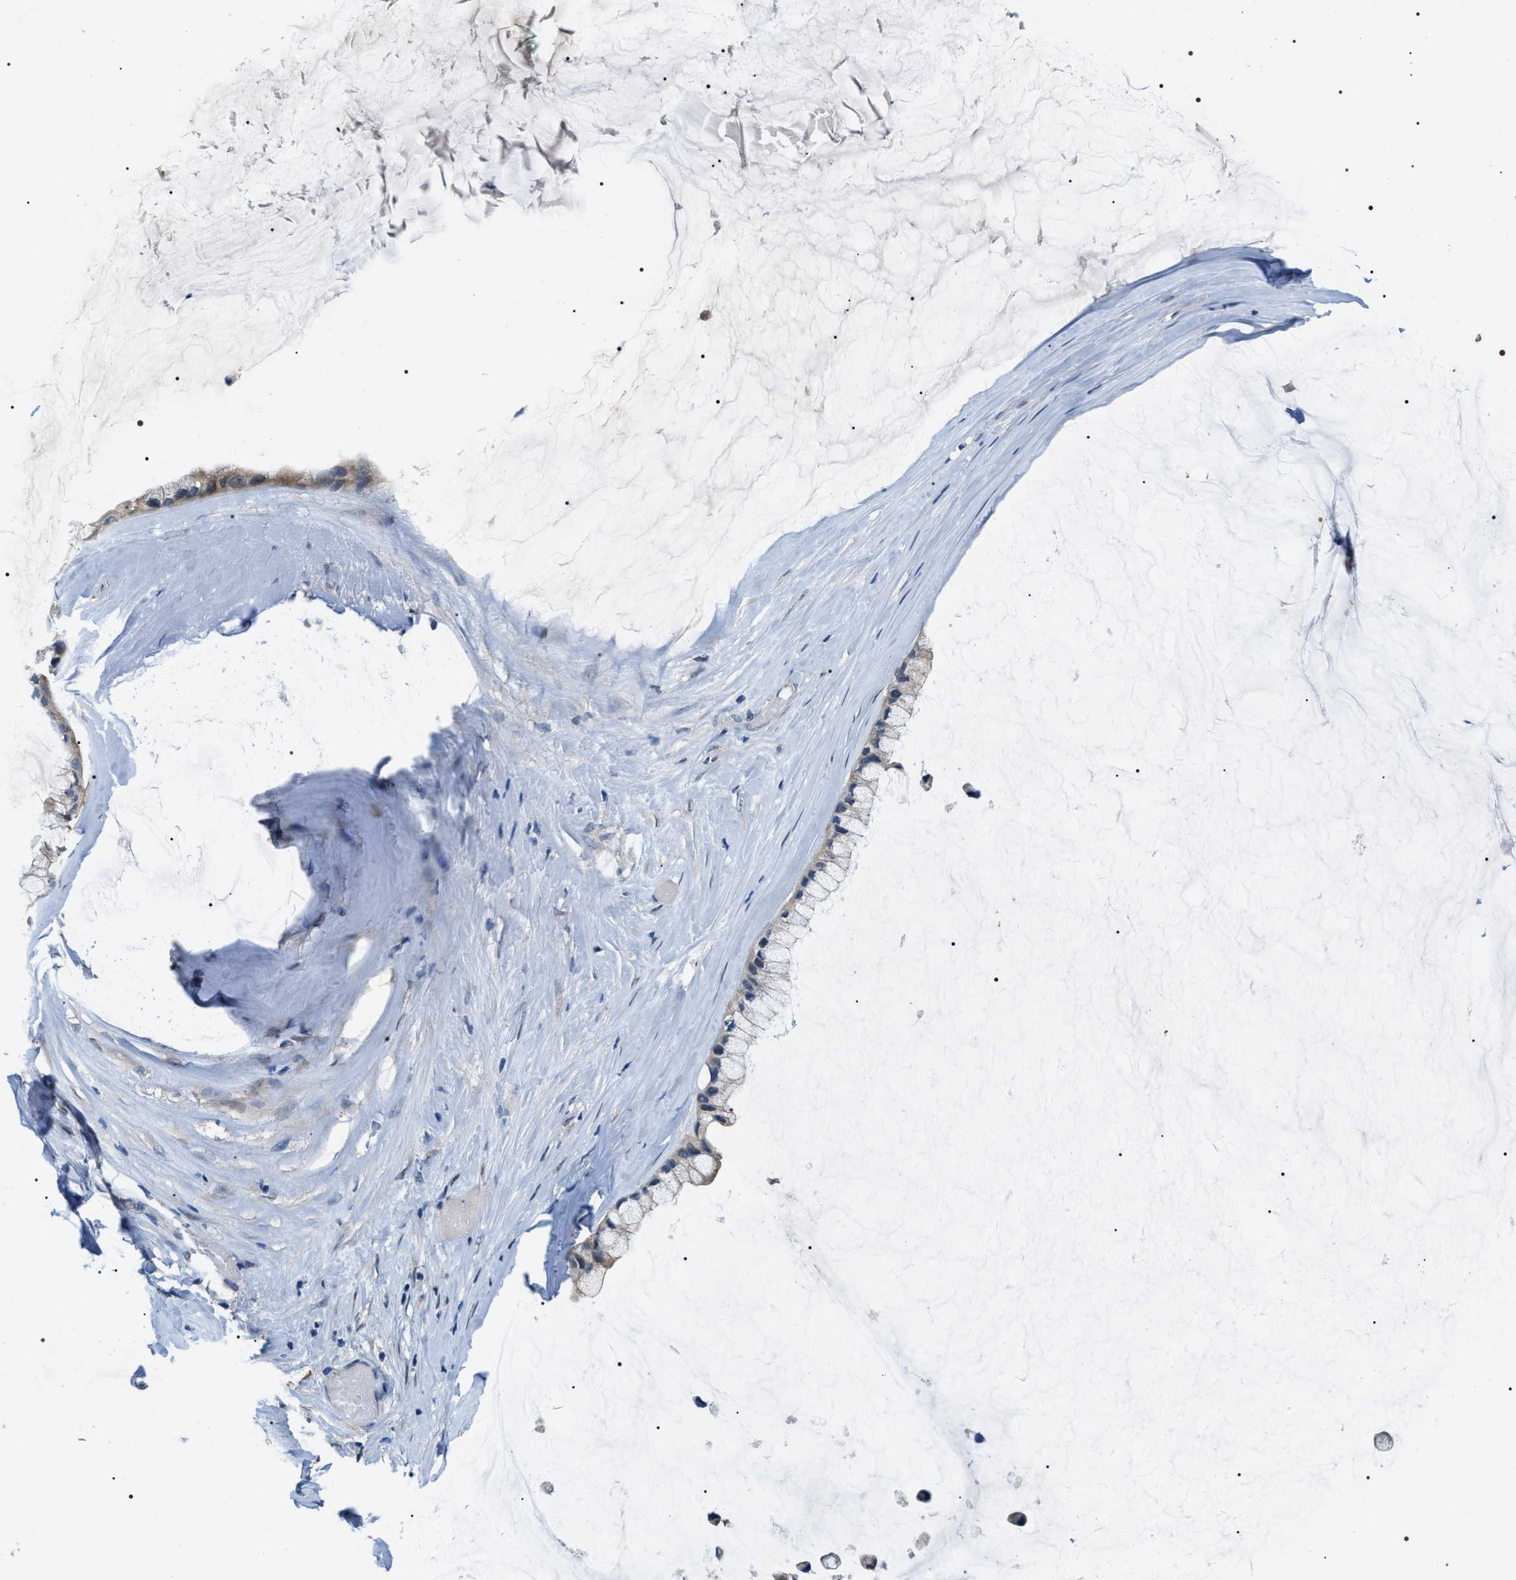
{"staining": {"intensity": "weak", "quantity": "<25%", "location": "cytoplasmic/membranous"}, "tissue": "ovarian cancer", "cell_type": "Tumor cells", "image_type": "cancer", "snomed": [{"axis": "morphology", "description": "Cystadenocarcinoma, mucinous, NOS"}, {"axis": "topography", "description": "Ovary"}], "caption": "There is no significant expression in tumor cells of ovarian cancer.", "gene": "IFT81", "patient": {"sex": "female", "age": 39}}